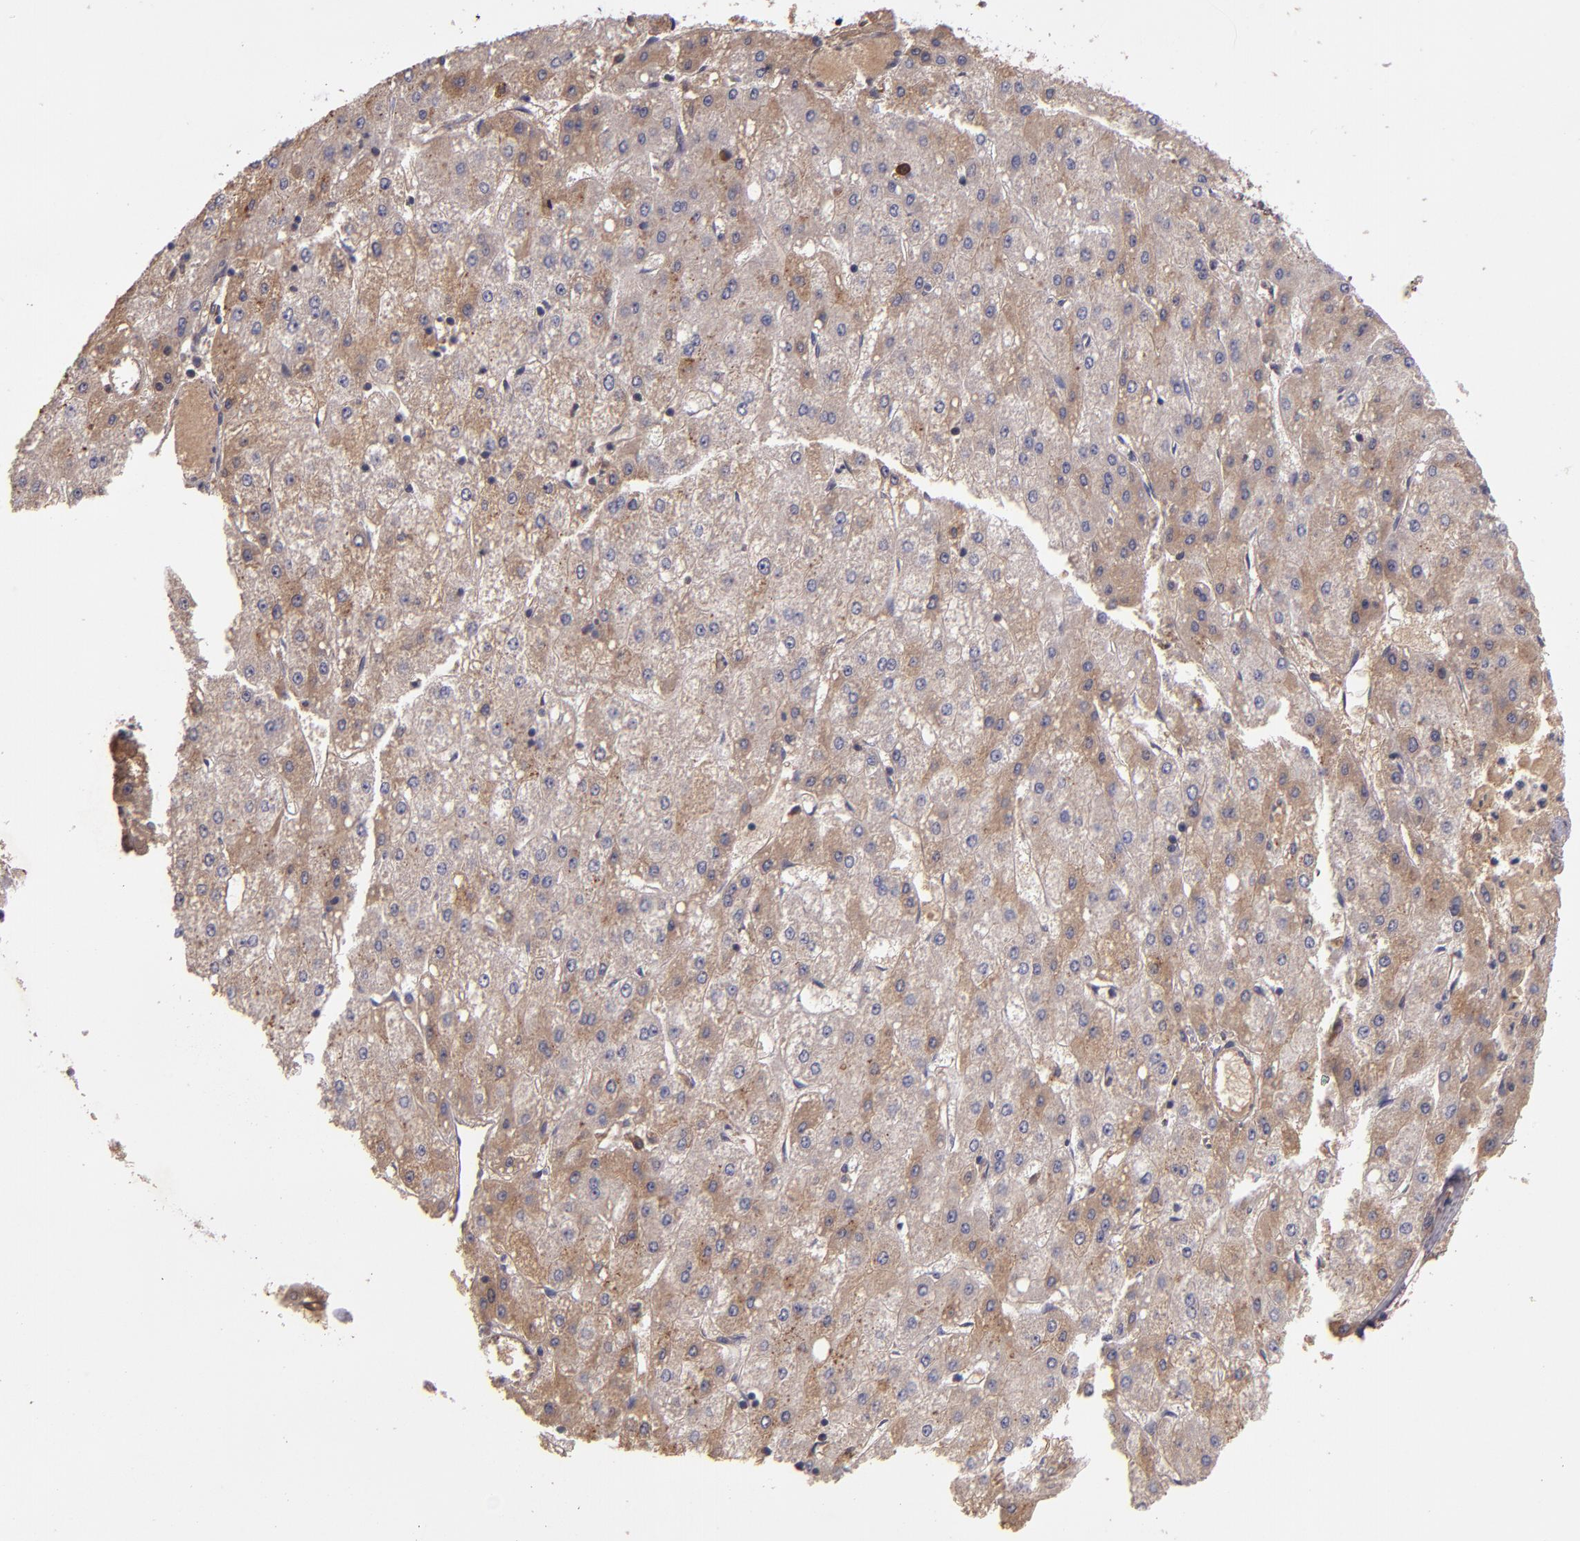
{"staining": {"intensity": "moderate", "quantity": ">75%", "location": "cytoplasmic/membranous"}, "tissue": "liver cancer", "cell_type": "Tumor cells", "image_type": "cancer", "snomed": [{"axis": "morphology", "description": "Carcinoma, Hepatocellular, NOS"}, {"axis": "topography", "description": "Liver"}], "caption": "Hepatocellular carcinoma (liver) stained for a protein shows moderate cytoplasmic/membranous positivity in tumor cells. The staining was performed using DAB (3,3'-diaminobenzidine), with brown indicating positive protein expression. Nuclei are stained blue with hematoxylin.", "gene": "PRAF2", "patient": {"sex": "female", "age": 52}}